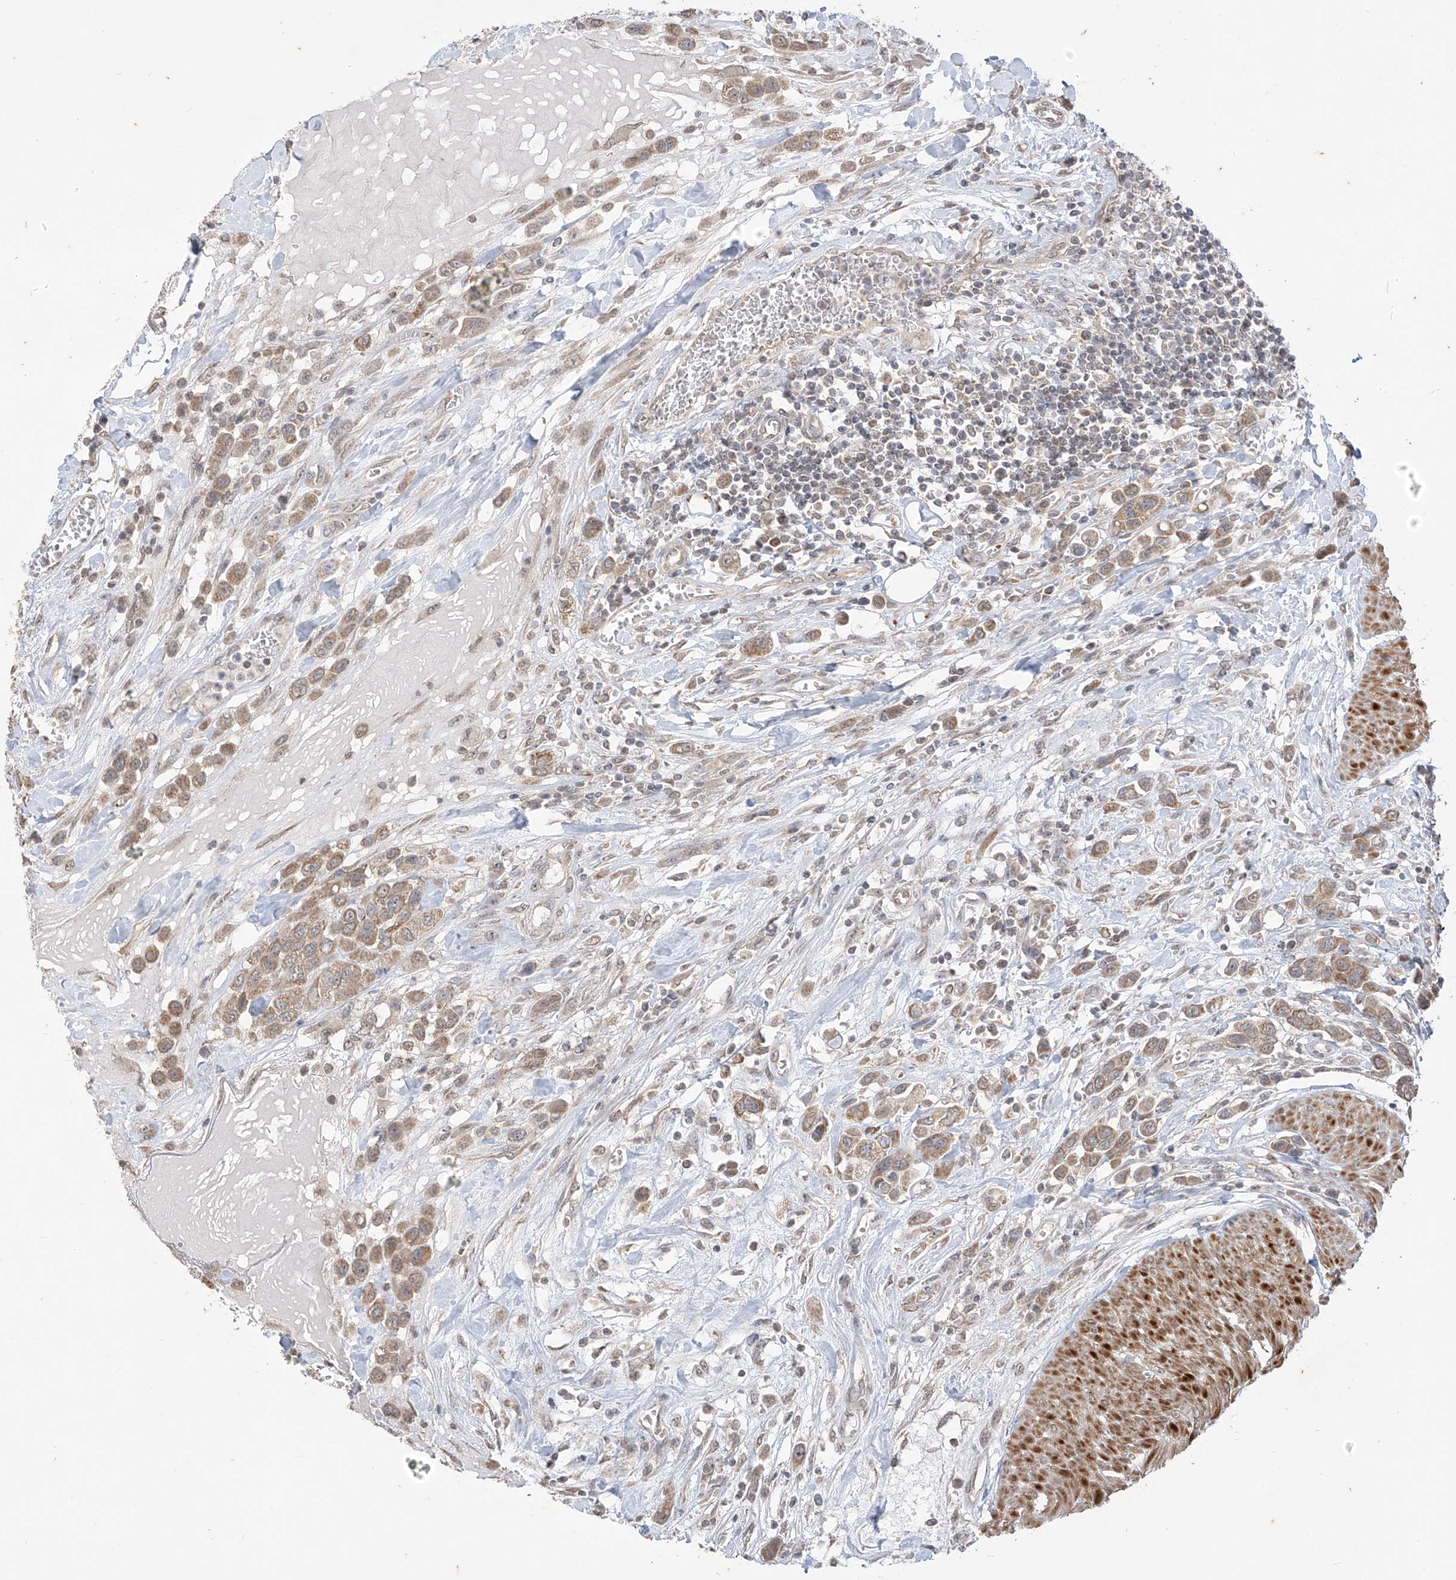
{"staining": {"intensity": "moderate", "quantity": ">75%", "location": "cytoplasmic/membranous"}, "tissue": "urothelial cancer", "cell_type": "Tumor cells", "image_type": "cancer", "snomed": [{"axis": "morphology", "description": "Urothelial carcinoma, High grade"}, {"axis": "topography", "description": "Urinary bladder"}], "caption": "Urothelial carcinoma (high-grade) tissue shows moderate cytoplasmic/membranous positivity in about >75% of tumor cells", "gene": "MTUS2", "patient": {"sex": "male", "age": 50}}